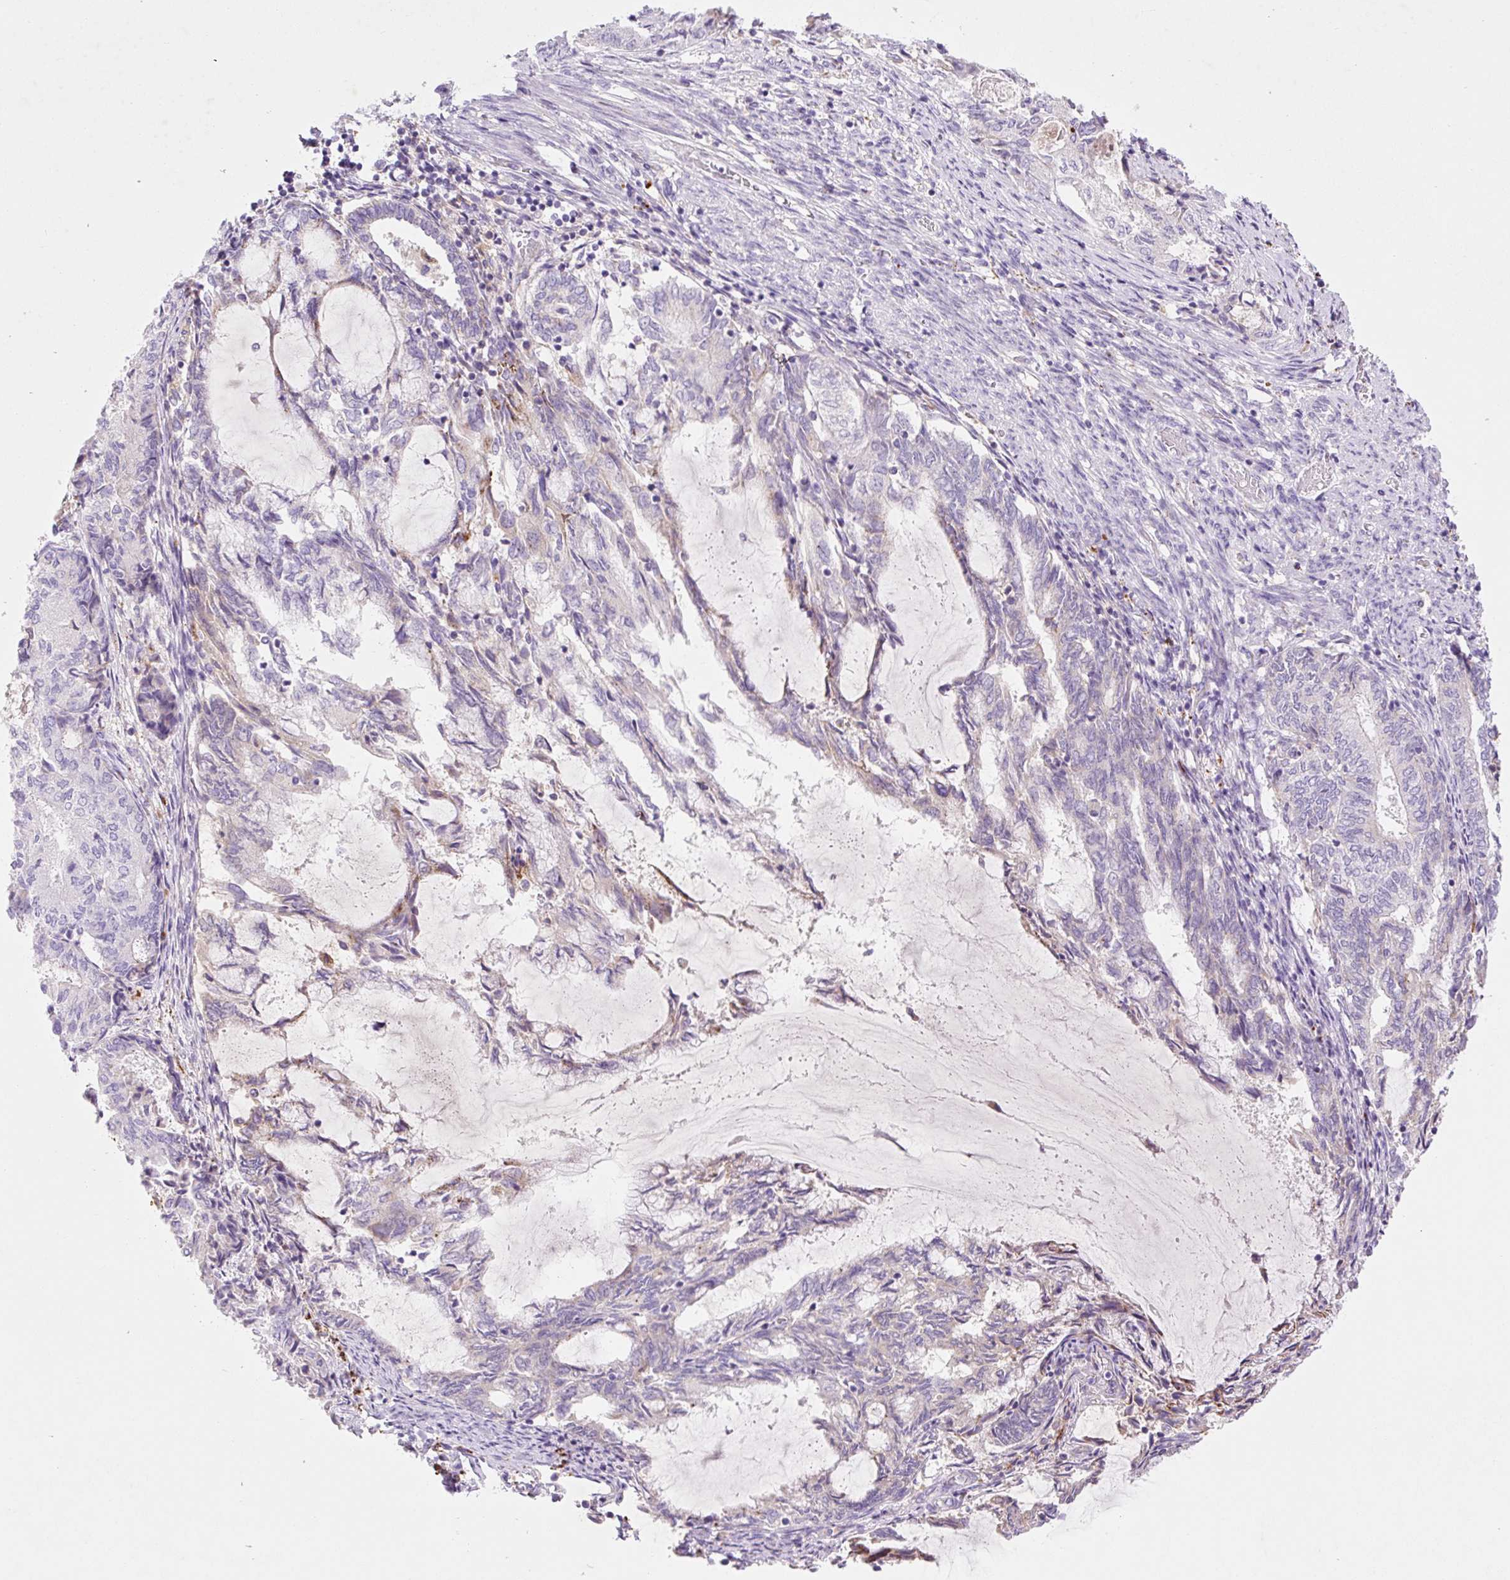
{"staining": {"intensity": "weak", "quantity": "<25%", "location": "cytoplasmic/membranous"}, "tissue": "endometrial cancer", "cell_type": "Tumor cells", "image_type": "cancer", "snomed": [{"axis": "morphology", "description": "Adenocarcinoma, NOS"}, {"axis": "topography", "description": "Endometrium"}], "caption": "IHC photomicrograph of adenocarcinoma (endometrial) stained for a protein (brown), which displays no expression in tumor cells.", "gene": "HEXA", "patient": {"sex": "female", "age": 80}}